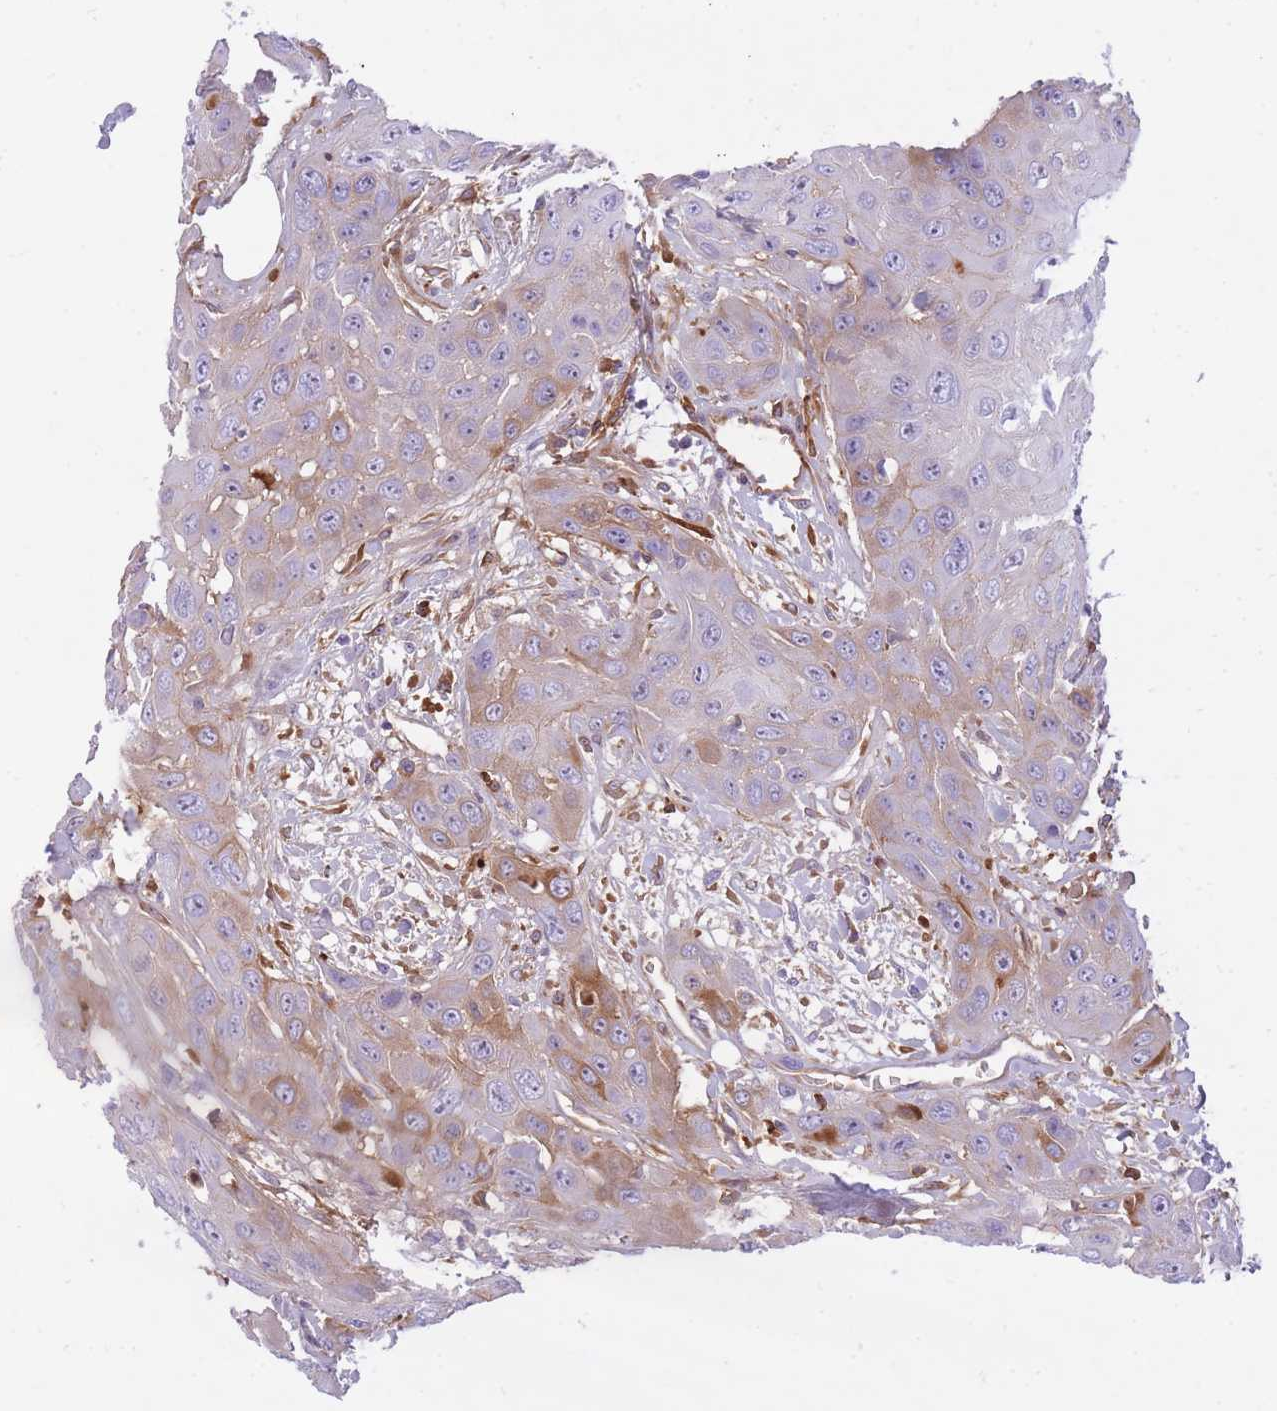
{"staining": {"intensity": "moderate", "quantity": "25%-75%", "location": "cytoplasmic/membranous"}, "tissue": "head and neck cancer", "cell_type": "Tumor cells", "image_type": "cancer", "snomed": [{"axis": "morphology", "description": "Squamous cell carcinoma, NOS"}, {"axis": "topography", "description": "Head-Neck"}], "caption": "High-power microscopy captured an immunohistochemistry (IHC) micrograph of head and neck cancer, revealing moderate cytoplasmic/membranous staining in about 25%-75% of tumor cells. (DAB = brown stain, brightfield microscopy at high magnification).", "gene": "HRG", "patient": {"sex": "male", "age": 81}}